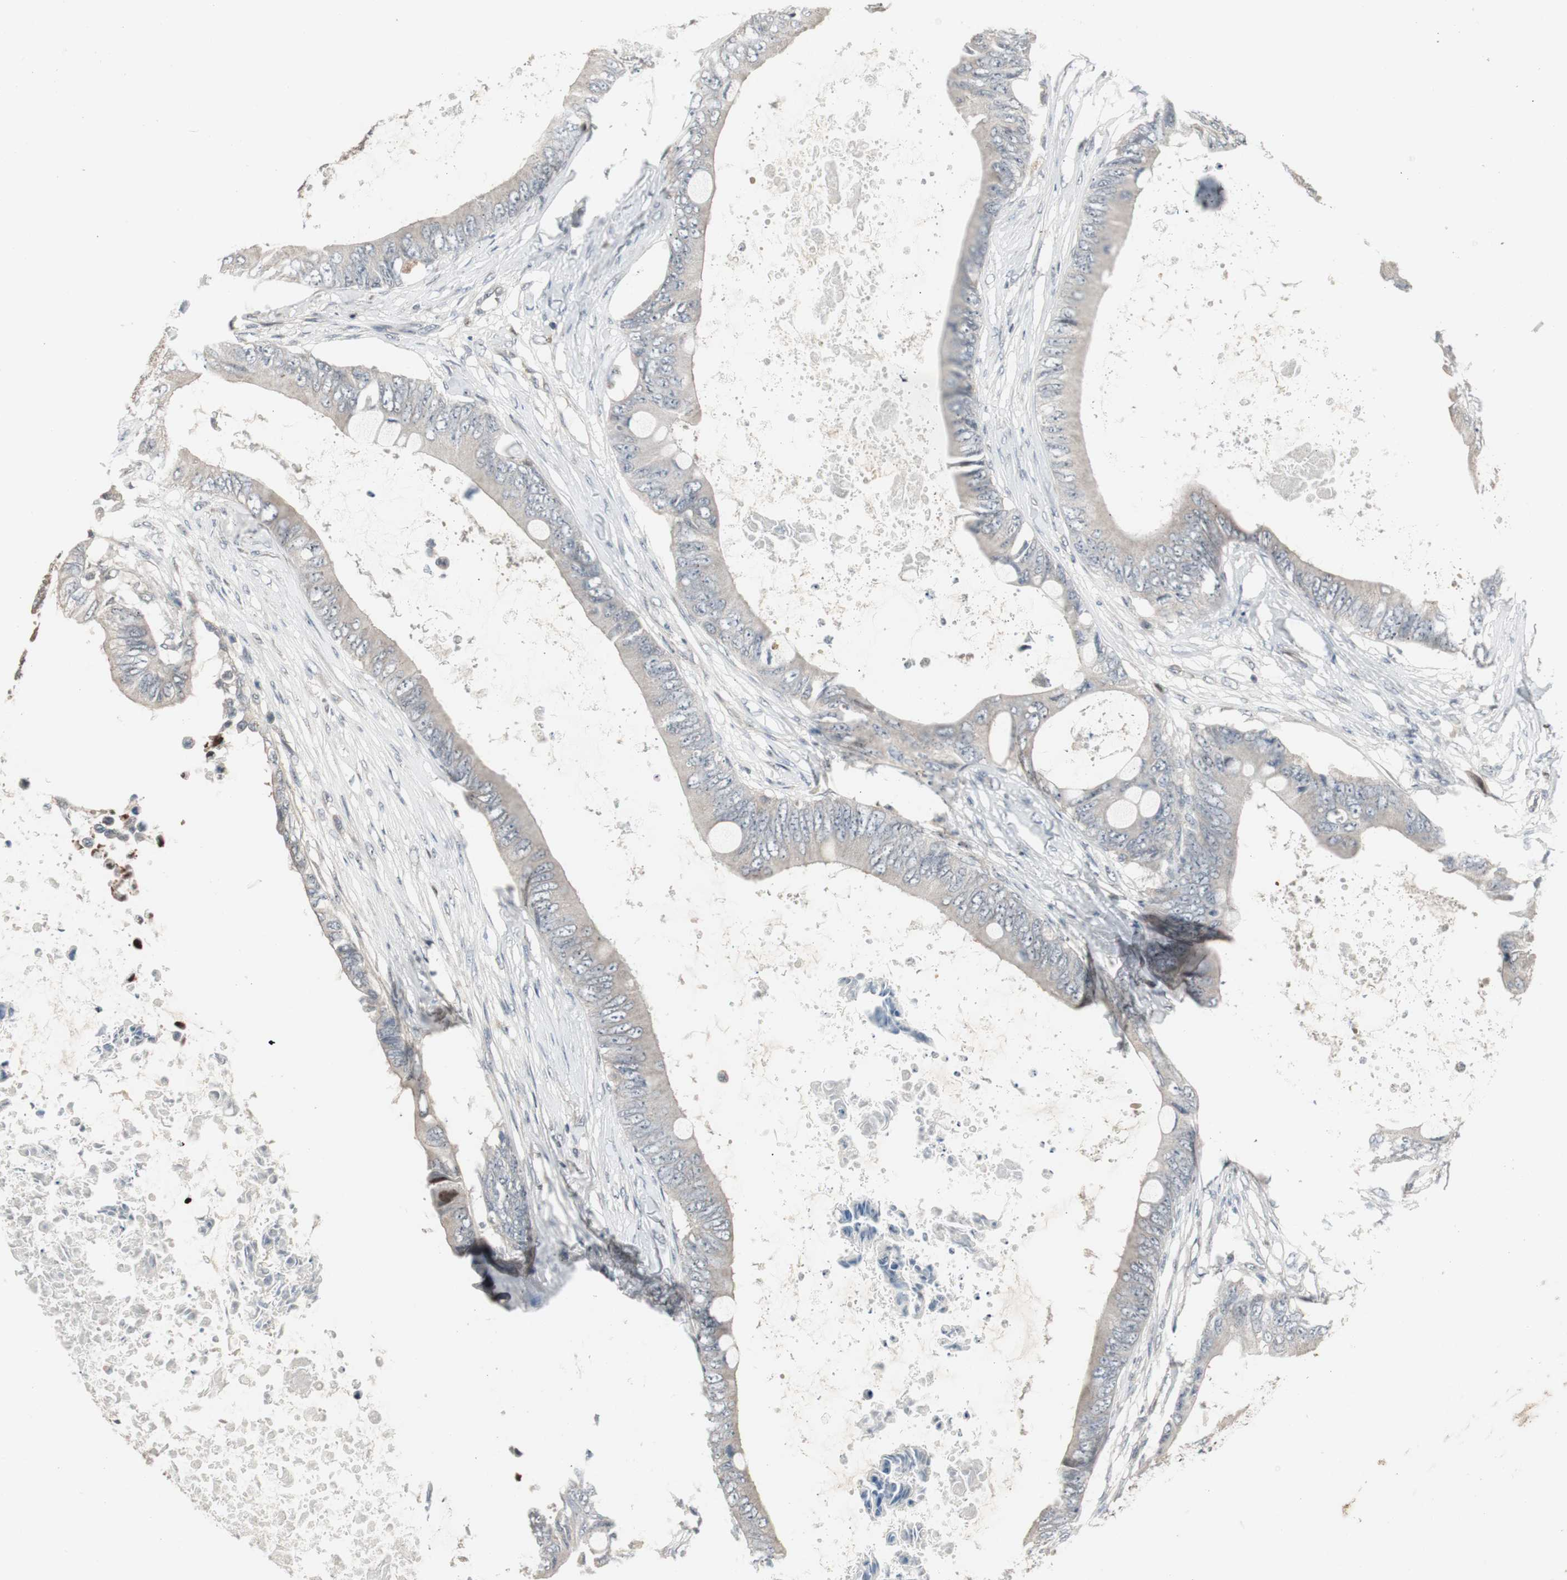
{"staining": {"intensity": "weak", "quantity": ">75%", "location": "cytoplasmic/membranous"}, "tissue": "colorectal cancer", "cell_type": "Tumor cells", "image_type": "cancer", "snomed": [{"axis": "morphology", "description": "Normal tissue, NOS"}, {"axis": "morphology", "description": "Adenocarcinoma, NOS"}, {"axis": "topography", "description": "Rectum"}, {"axis": "topography", "description": "Peripheral nerve tissue"}], "caption": "This photomicrograph reveals immunohistochemistry staining of colorectal adenocarcinoma, with low weak cytoplasmic/membranous staining in about >75% of tumor cells.", "gene": "ZMPSTE24", "patient": {"sex": "female", "age": 77}}